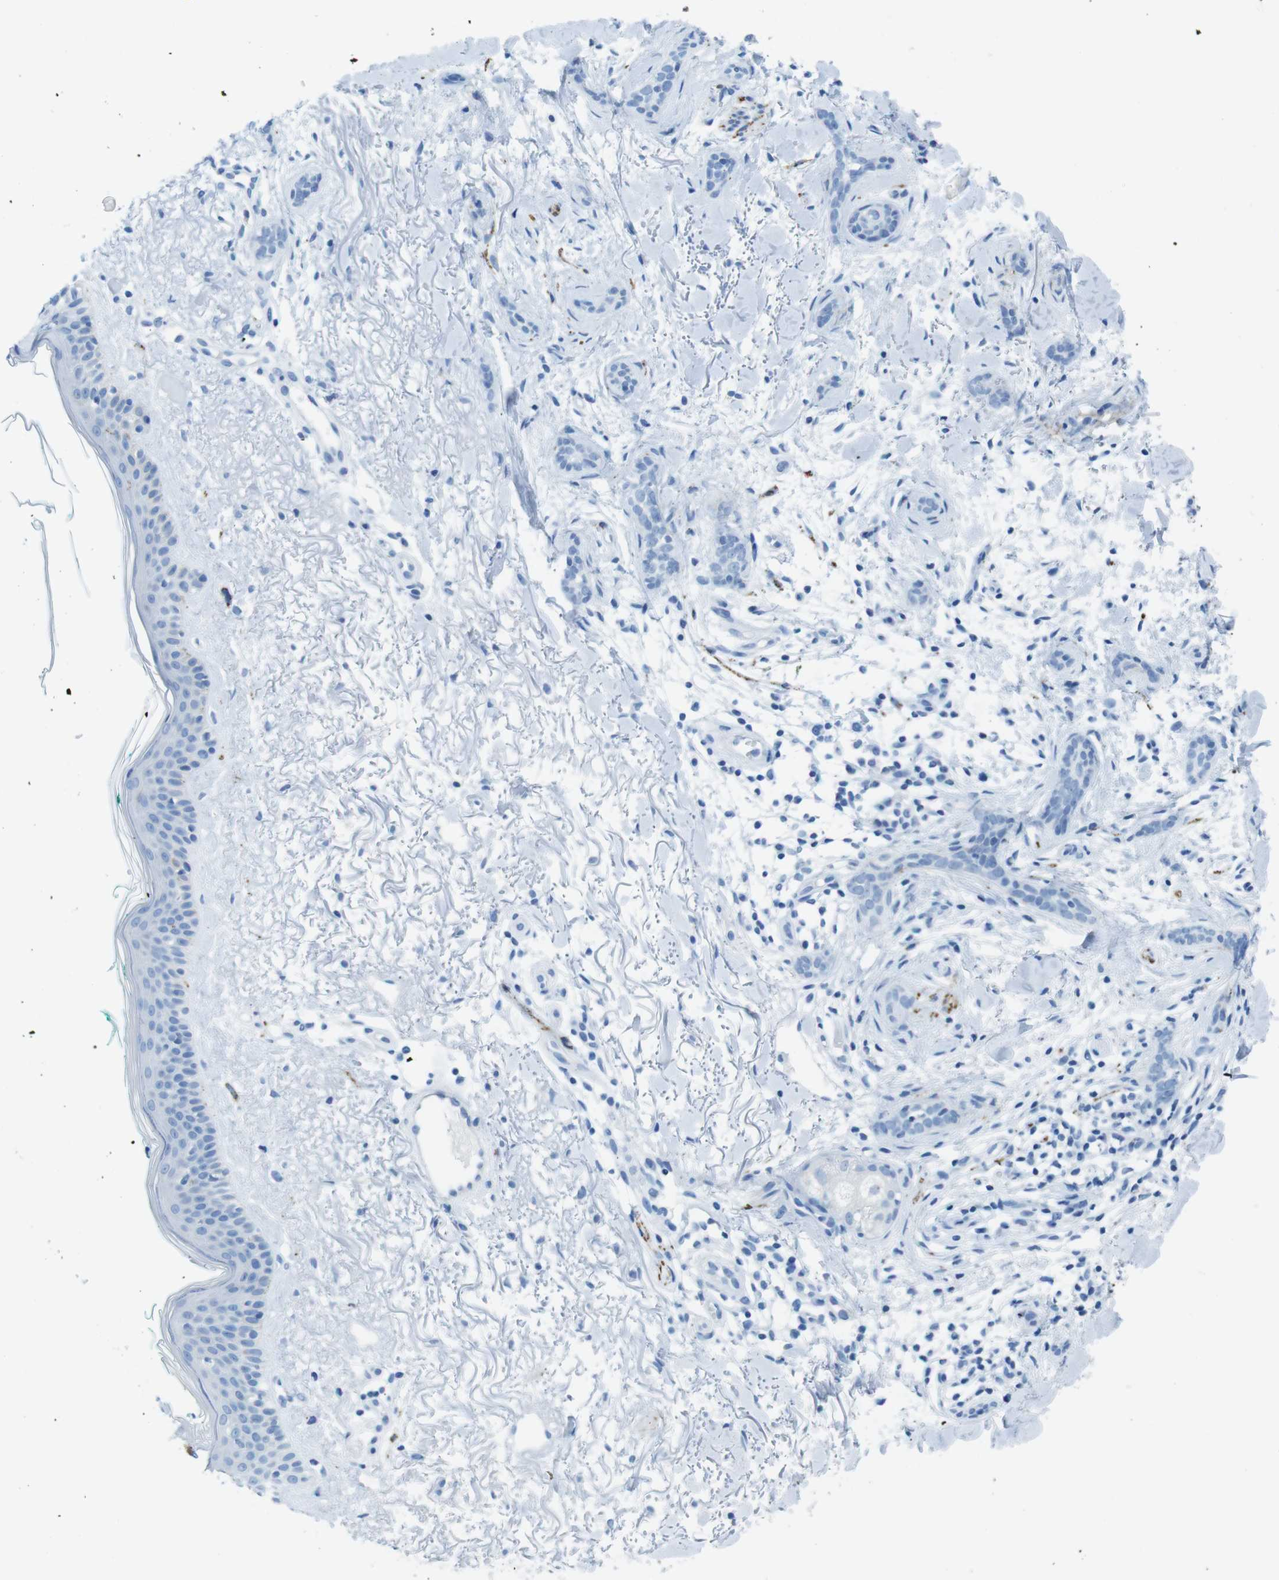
{"staining": {"intensity": "negative", "quantity": "none", "location": "none"}, "tissue": "skin cancer", "cell_type": "Tumor cells", "image_type": "cancer", "snomed": [{"axis": "morphology", "description": "Basal cell carcinoma"}, {"axis": "morphology", "description": "Adnexal tumor, benign"}, {"axis": "topography", "description": "Skin"}], "caption": "Skin cancer was stained to show a protein in brown. There is no significant staining in tumor cells.", "gene": "GAP43", "patient": {"sex": "female", "age": 42}}